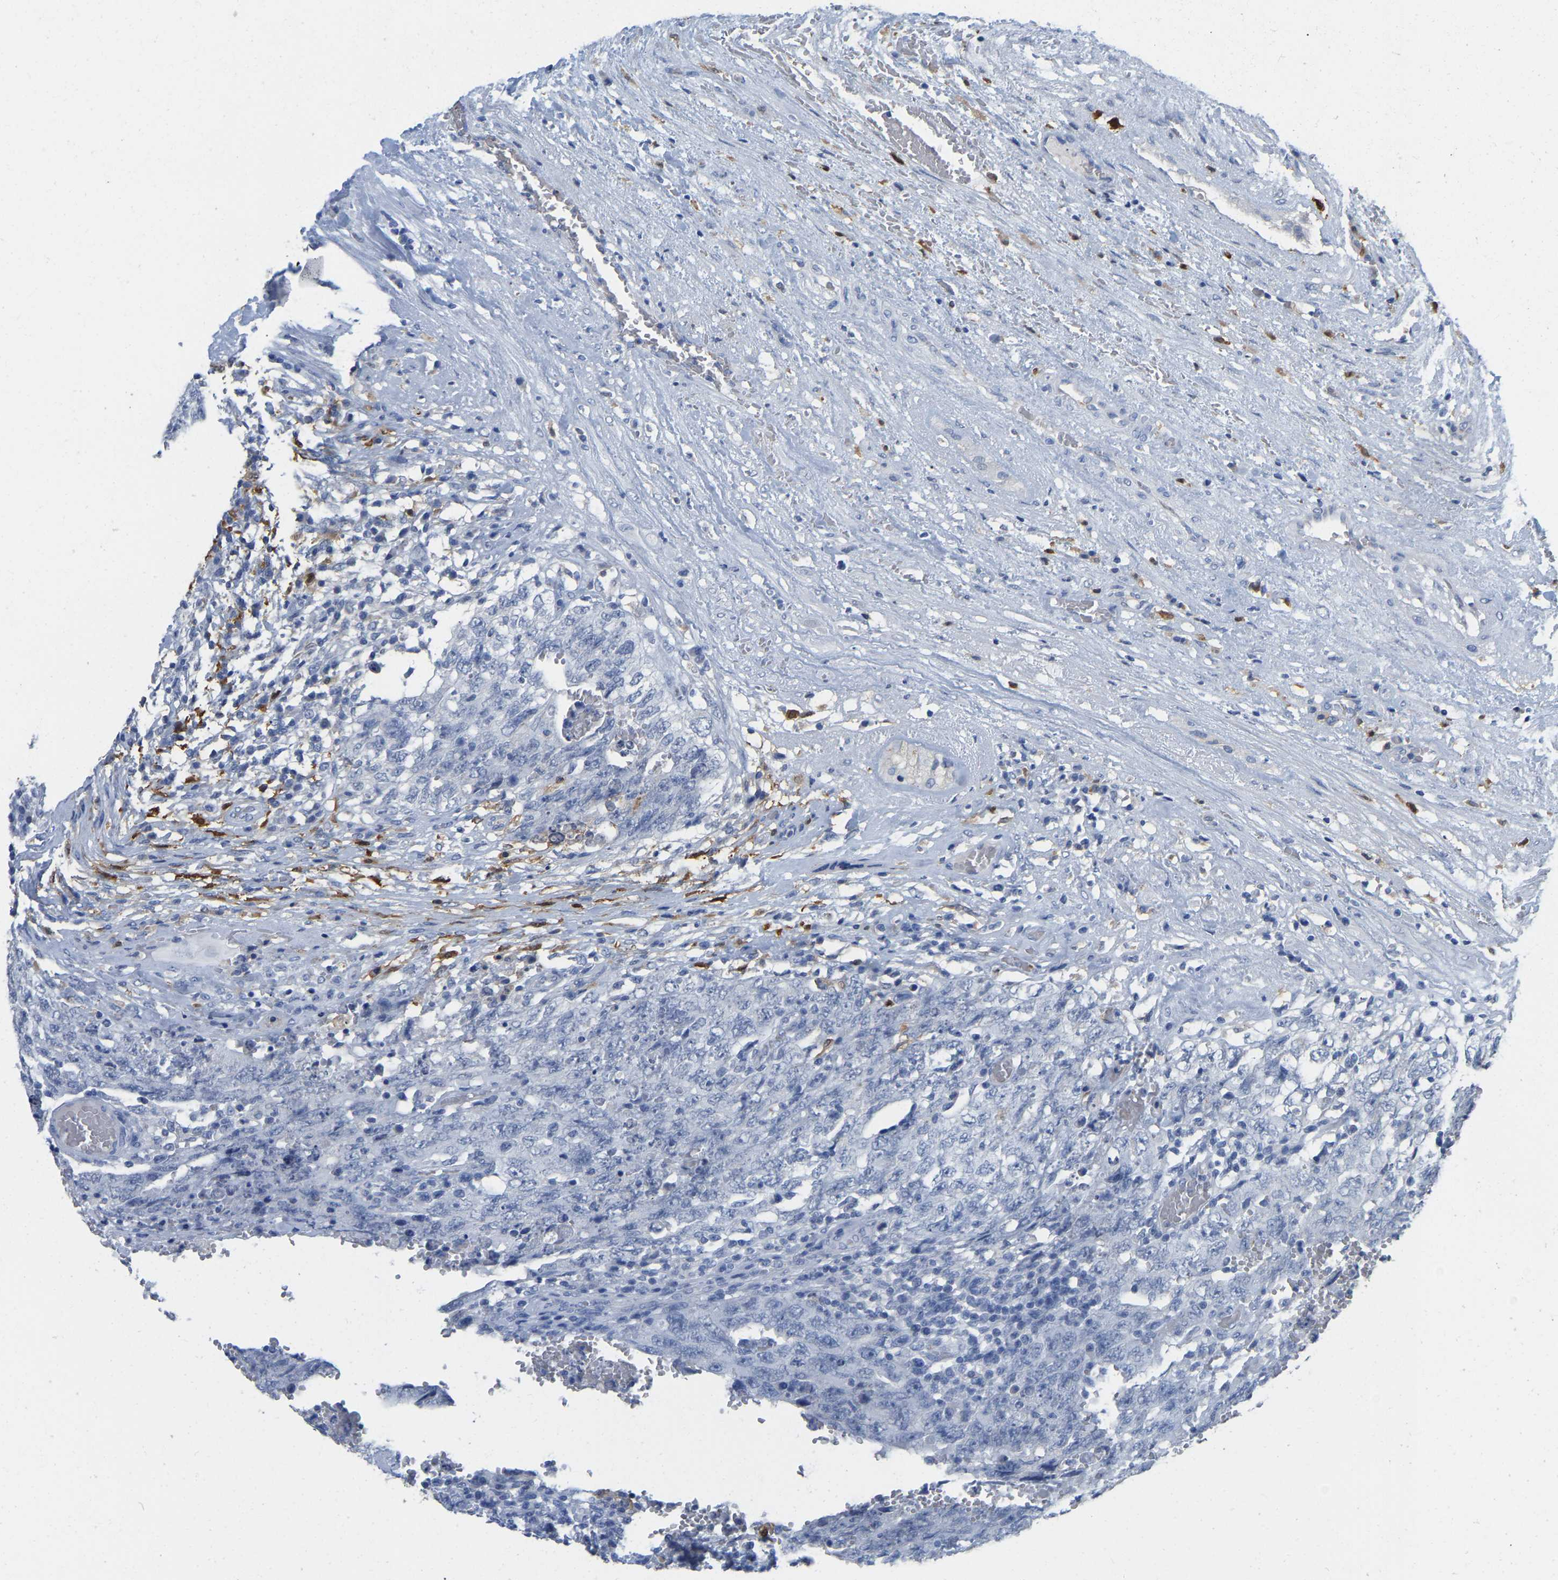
{"staining": {"intensity": "negative", "quantity": "none", "location": "none"}, "tissue": "testis cancer", "cell_type": "Tumor cells", "image_type": "cancer", "snomed": [{"axis": "morphology", "description": "Carcinoma, Embryonal, NOS"}, {"axis": "topography", "description": "Testis"}], "caption": "The micrograph reveals no staining of tumor cells in testis cancer. Brightfield microscopy of IHC stained with DAB (3,3'-diaminobenzidine) (brown) and hematoxylin (blue), captured at high magnification.", "gene": "ULBP2", "patient": {"sex": "male", "age": 26}}